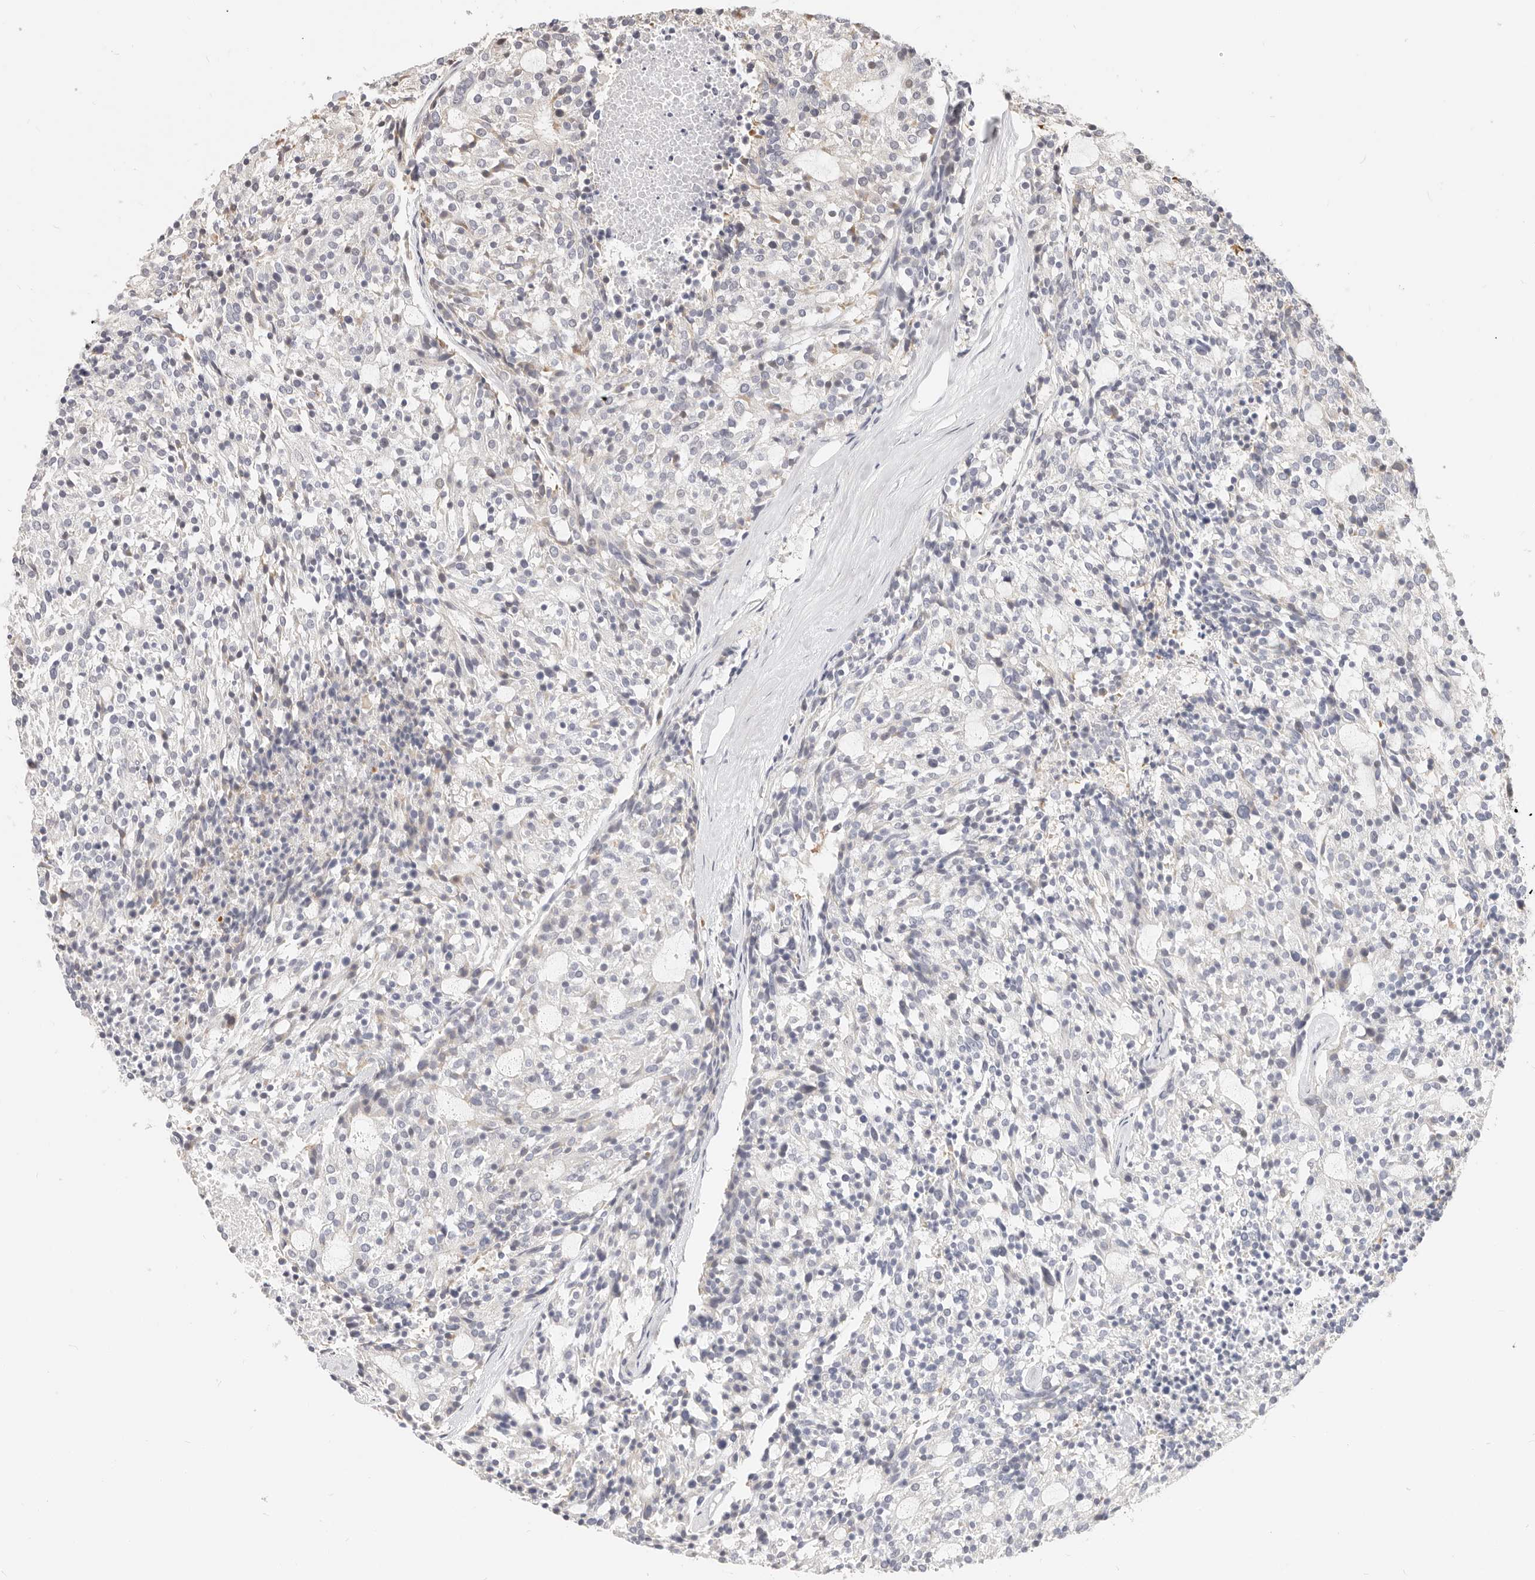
{"staining": {"intensity": "negative", "quantity": "none", "location": "none"}, "tissue": "carcinoid", "cell_type": "Tumor cells", "image_type": "cancer", "snomed": [{"axis": "morphology", "description": "Carcinoid, malignant, NOS"}, {"axis": "topography", "description": "Pancreas"}], "caption": "Immunohistochemistry (IHC) photomicrograph of carcinoid stained for a protein (brown), which reveals no expression in tumor cells.", "gene": "DTNBP1", "patient": {"sex": "female", "age": 54}}